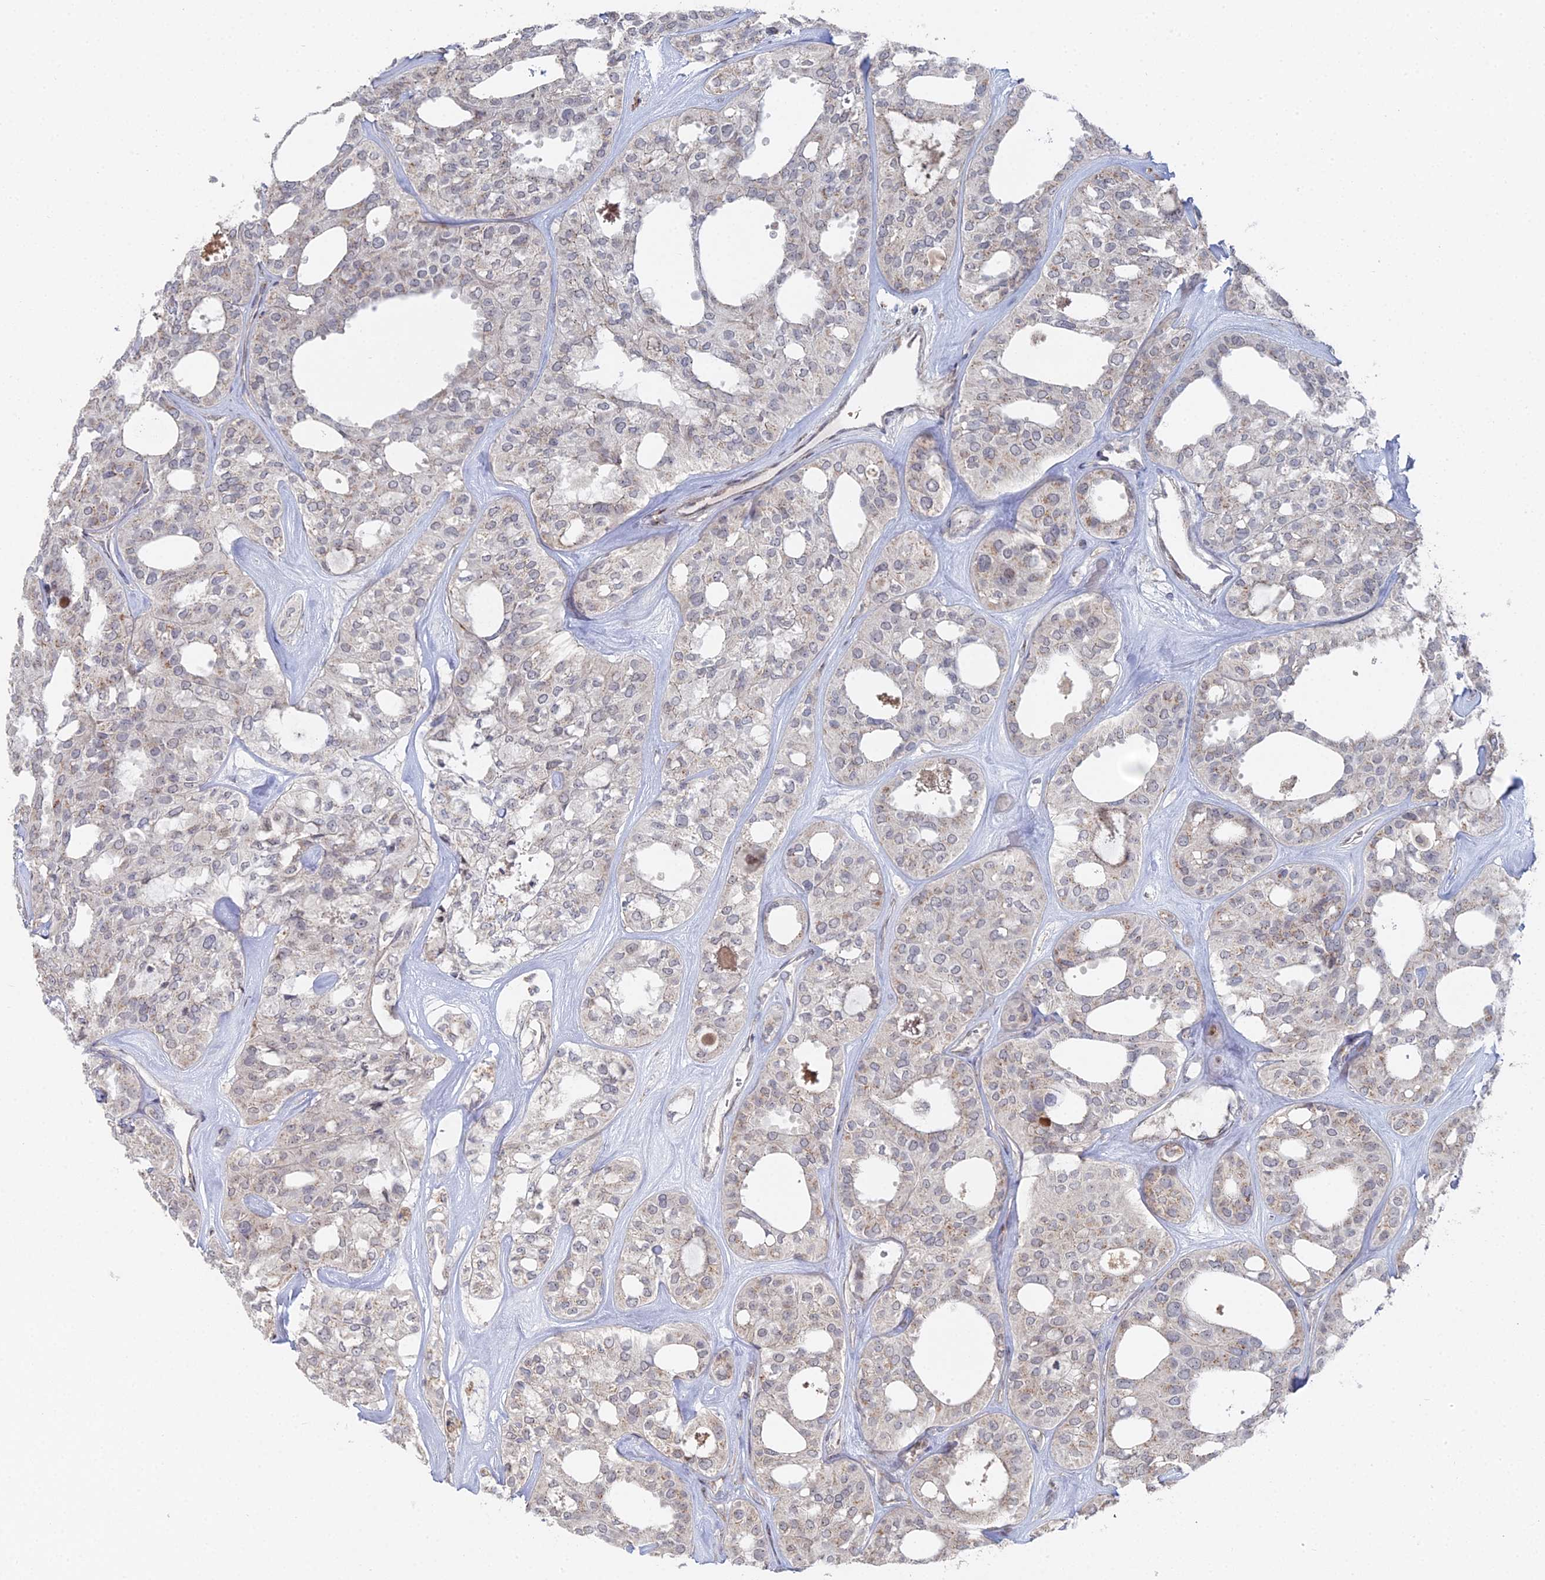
{"staining": {"intensity": "weak", "quantity": "<25%", "location": "cytoplasmic/membranous"}, "tissue": "thyroid cancer", "cell_type": "Tumor cells", "image_type": "cancer", "snomed": [{"axis": "morphology", "description": "Follicular adenoma carcinoma, NOS"}, {"axis": "topography", "description": "Thyroid gland"}], "caption": "DAB (3,3'-diaminobenzidine) immunohistochemical staining of human thyroid follicular adenoma carcinoma shows no significant staining in tumor cells. (DAB (3,3'-diaminobenzidine) immunohistochemistry (IHC), high magnification).", "gene": "SGMS1", "patient": {"sex": "male", "age": 75}}